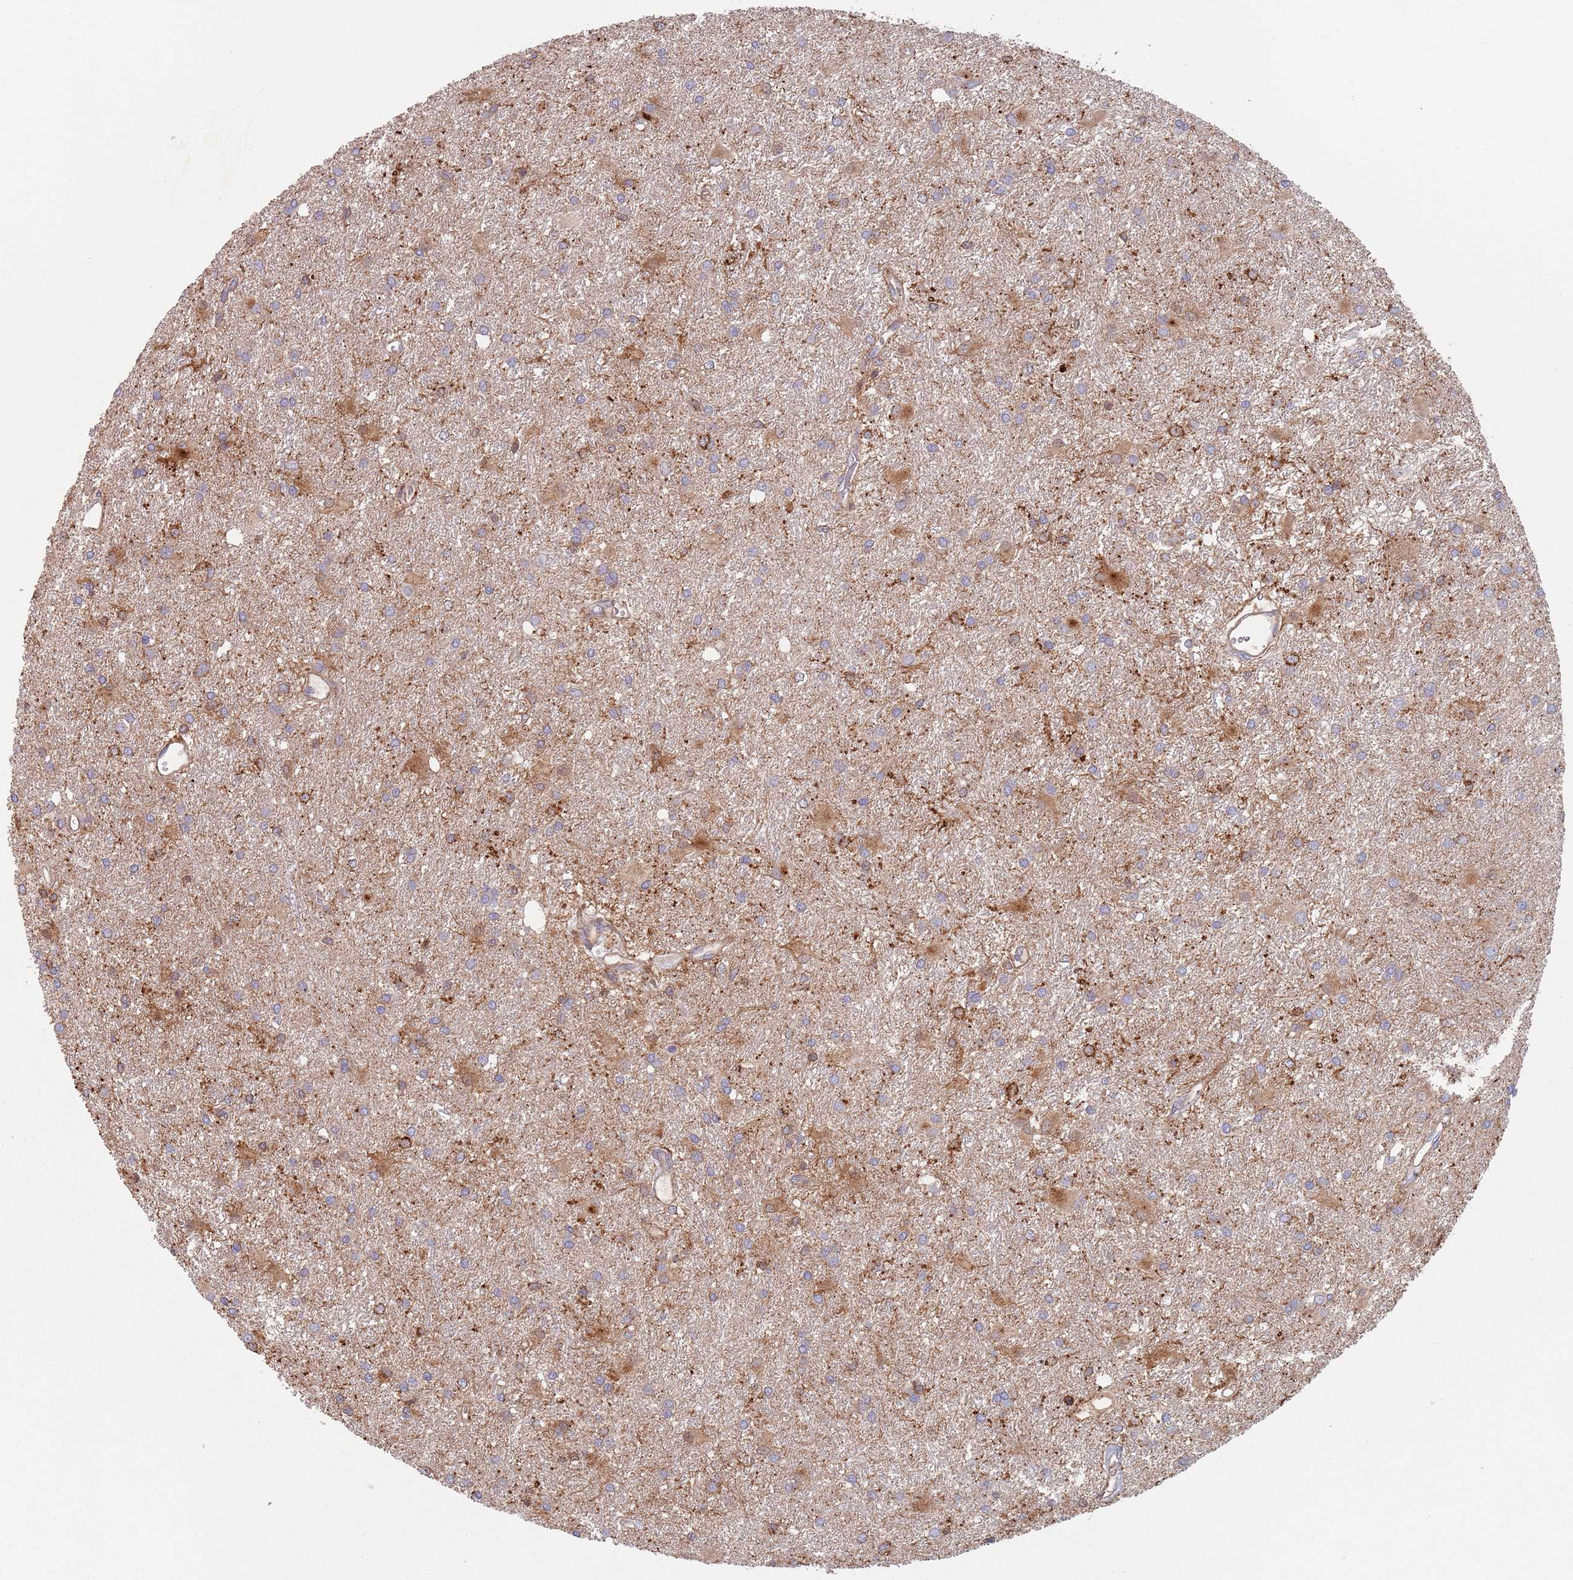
{"staining": {"intensity": "moderate", "quantity": "<25%", "location": "cytoplasmic/membranous"}, "tissue": "glioma", "cell_type": "Tumor cells", "image_type": "cancer", "snomed": [{"axis": "morphology", "description": "Glioma, malignant, High grade"}, {"axis": "topography", "description": "Brain"}], "caption": "There is low levels of moderate cytoplasmic/membranous staining in tumor cells of malignant glioma (high-grade), as demonstrated by immunohistochemical staining (brown color).", "gene": "APPL2", "patient": {"sex": "female", "age": 50}}